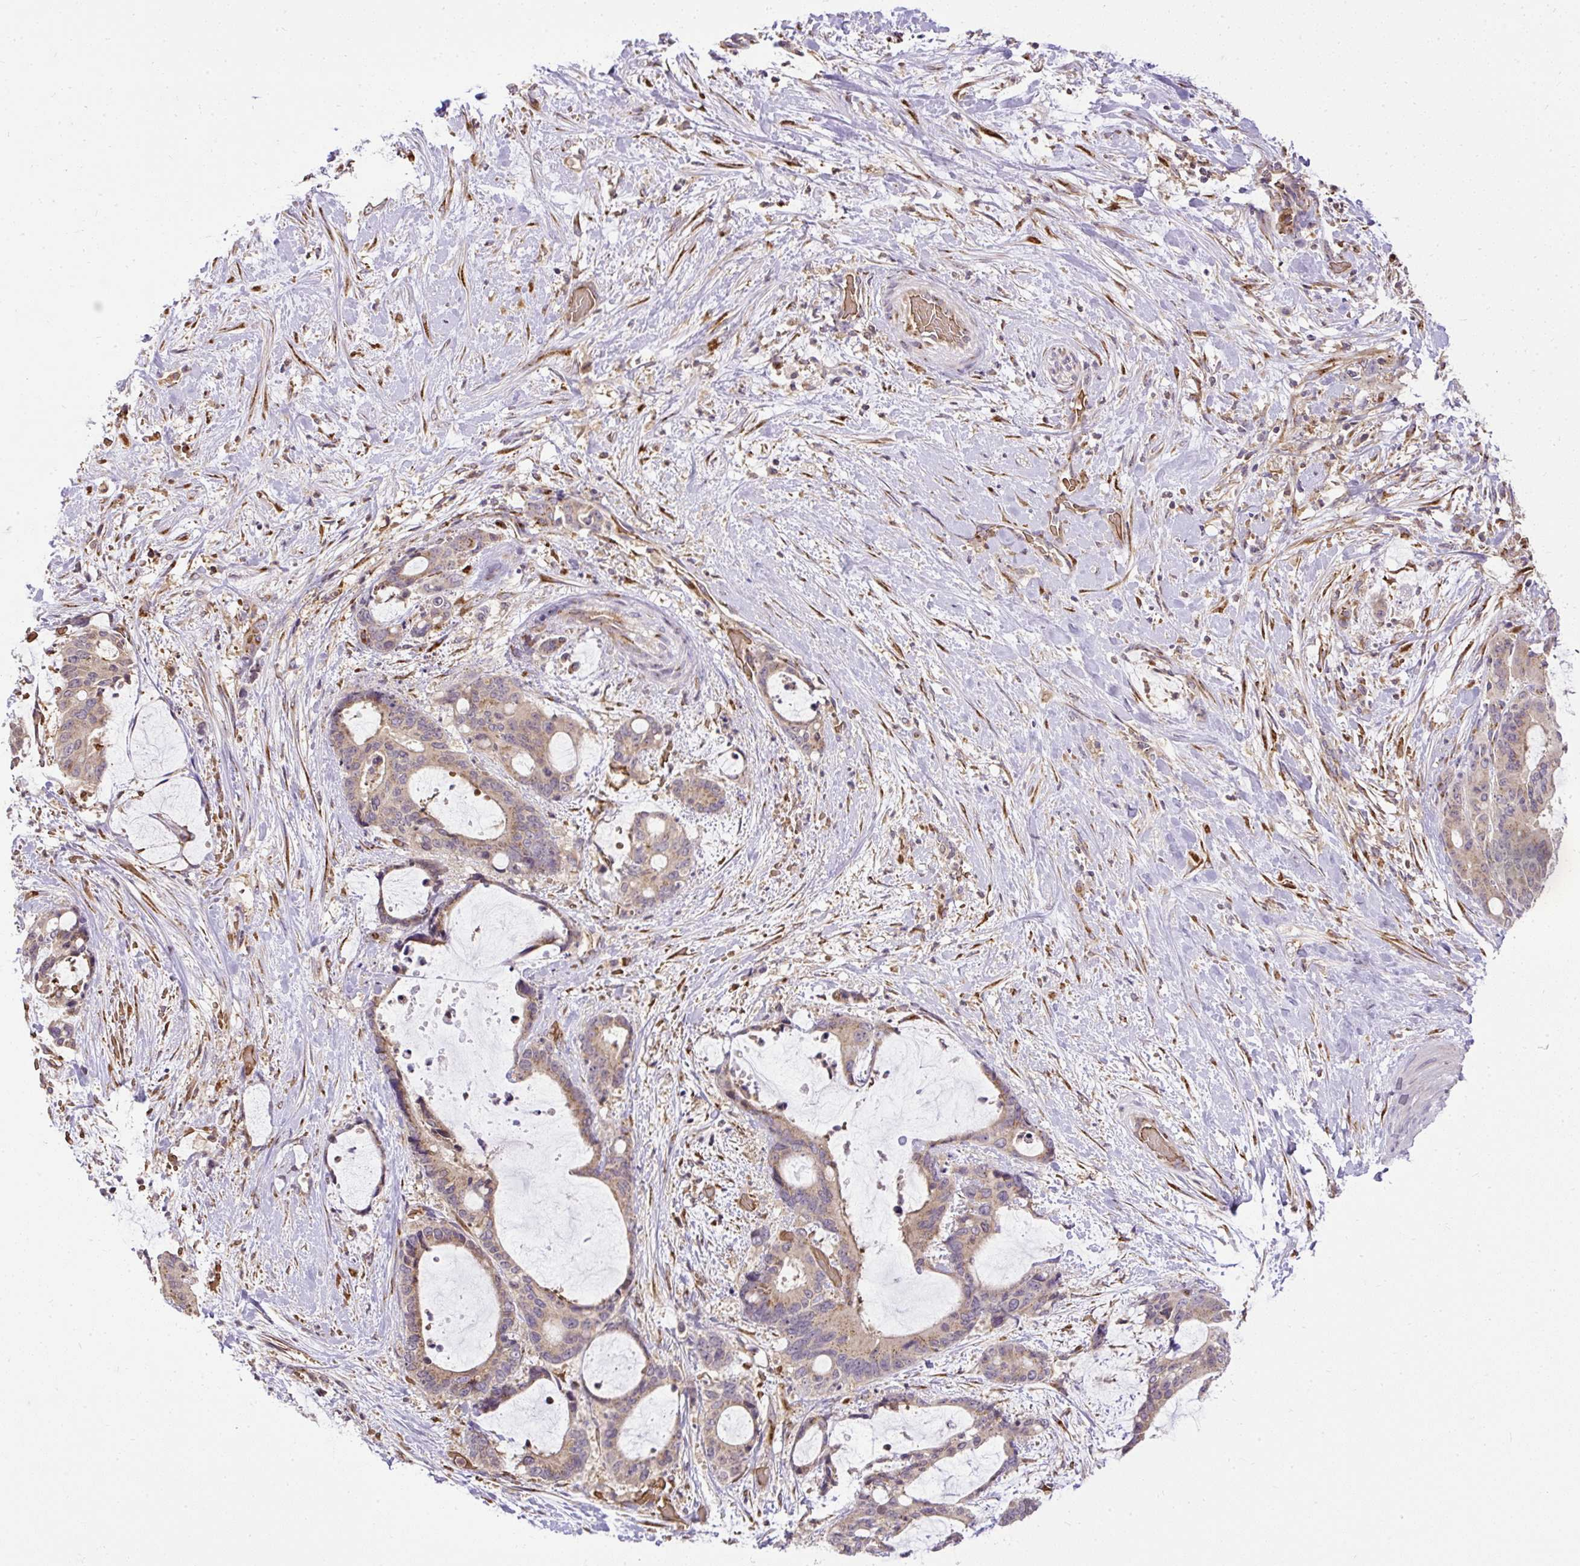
{"staining": {"intensity": "moderate", "quantity": ">75%", "location": "cytoplasmic/membranous"}, "tissue": "liver cancer", "cell_type": "Tumor cells", "image_type": "cancer", "snomed": [{"axis": "morphology", "description": "Normal tissue, NOS"}, {"axis": "morphology", "description": "Cholangiocarcinoma"}, {"axis": "topography", "description": "Liver"}, {"axis": "topography", "description": "Peripheral nerve tissue"}], "caption": "Protein analysis of liver cholangiocarcinoma tissue demonstrates moderate cytoplasmic/membranous staining in about >75% of tumor cells. The protein of interest is shown in brown color, while the nuclei are stained blue.", "gene": "SMC4", "patient": {"sex": "female", "age": 73}}